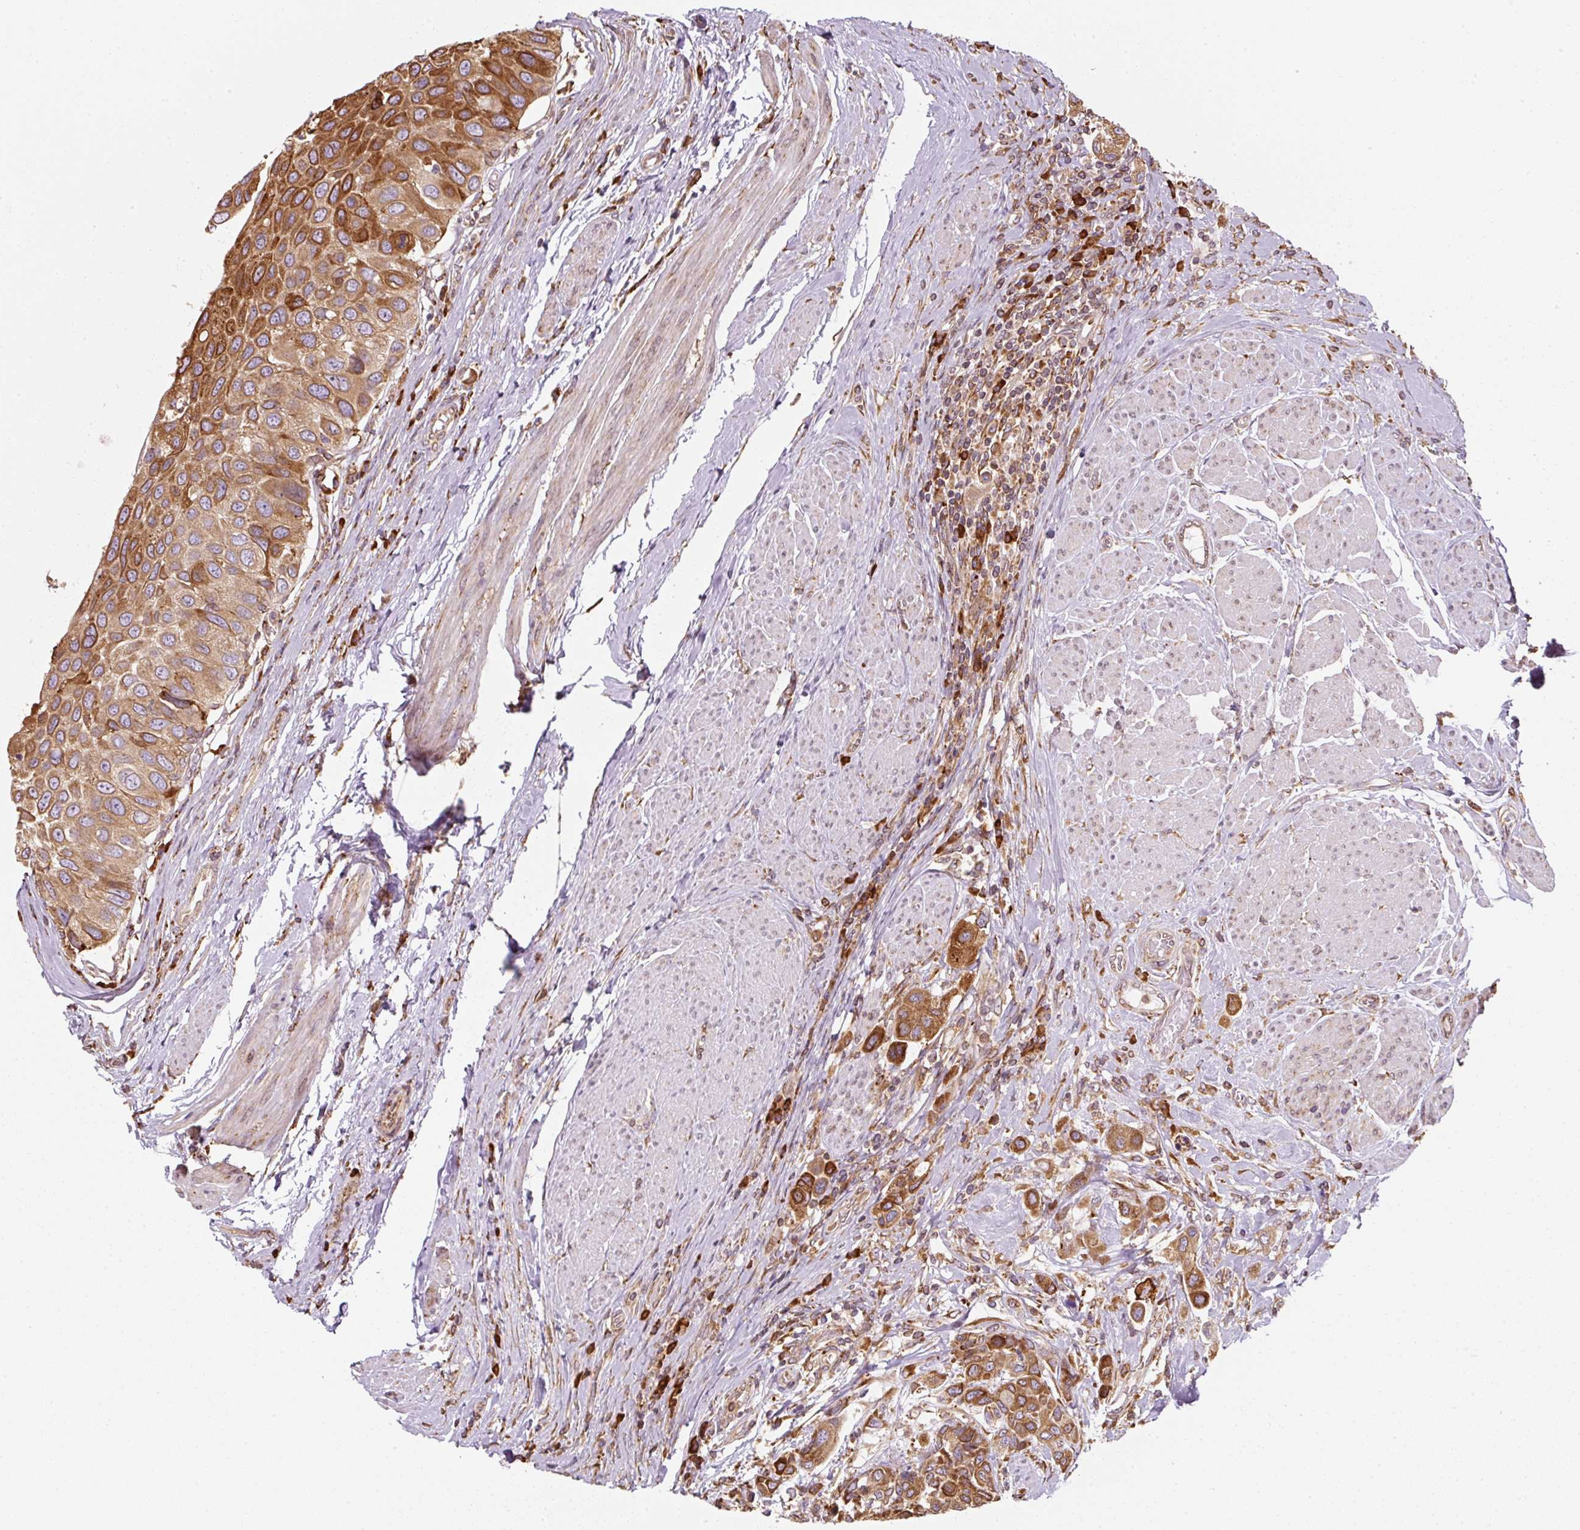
{"staining": {"intensity": "strong", "quantity": ">75%", "location": "cytoplasmic/membranous"}, "tissue": "urothelial cancer", "cell_type": "Tumor cells", "image_type": "cancer", "snomed": [{"axis": "morphology", "description": "Urothelial carcinoma, High grade"}, {"axis": "topography", "description": "Urinary bladder"}], "caption": "This micrograph displays IHC staining of human urothelial carcinoma (high-grade), with high strong cytoplasmic/membranous expression in about >75% of tumor cells.", "gene": "PRKCSH", "patient": {"sex": "male", "age": 50}}